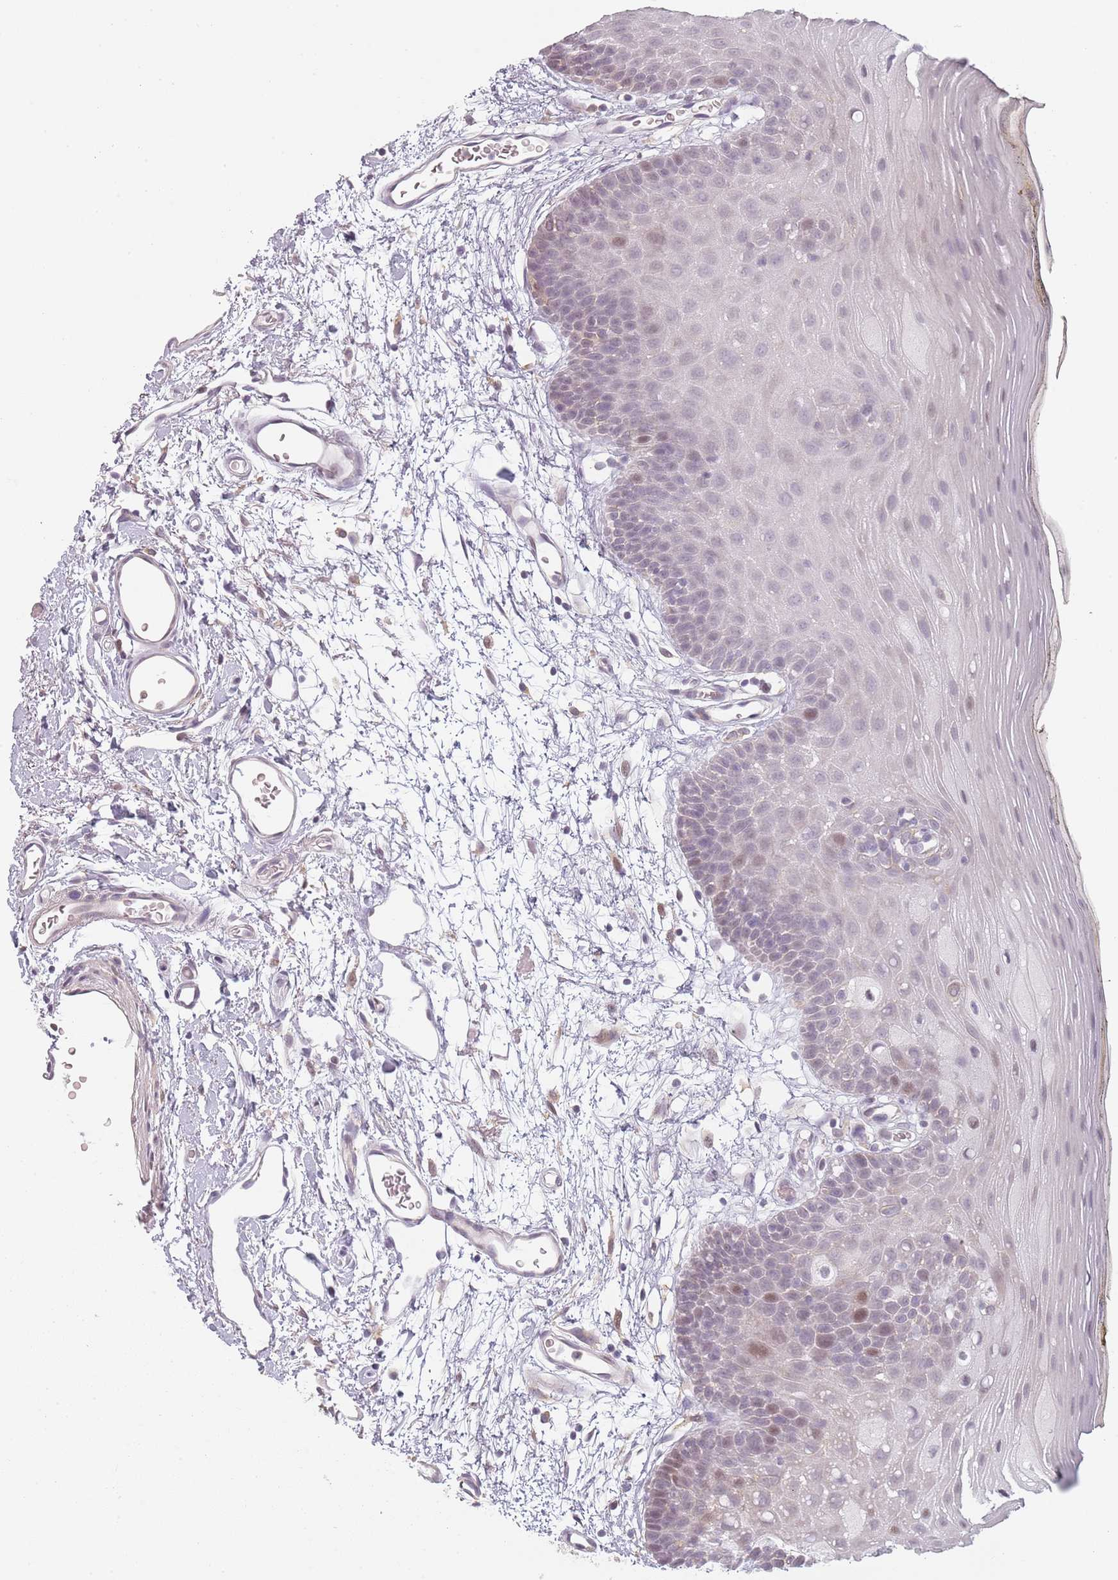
{"staining": {"intensity": "weak", "quantity": "<25%", "location": "nuclear"}, "tissue": "oral mucosa", "cell_type": "Squamous epithelial cells", "image_type": "normal", "snomed": [{"axis": "morphology", "description": "Normal tissue, NOS"}, {"axis": "topography", "description": "Oral tissue"}, {"axis": "topography", "description": "Tounge, NOS"}], "caption": "DAB (3,3'-diaminobenzidine) immunohistochemical staining of unremarkable human oral mucosa displays no significant expression in squamous epithelial cells.", "gene": "CC2D2B", "patient": {"sex": "female", "age": 81}}